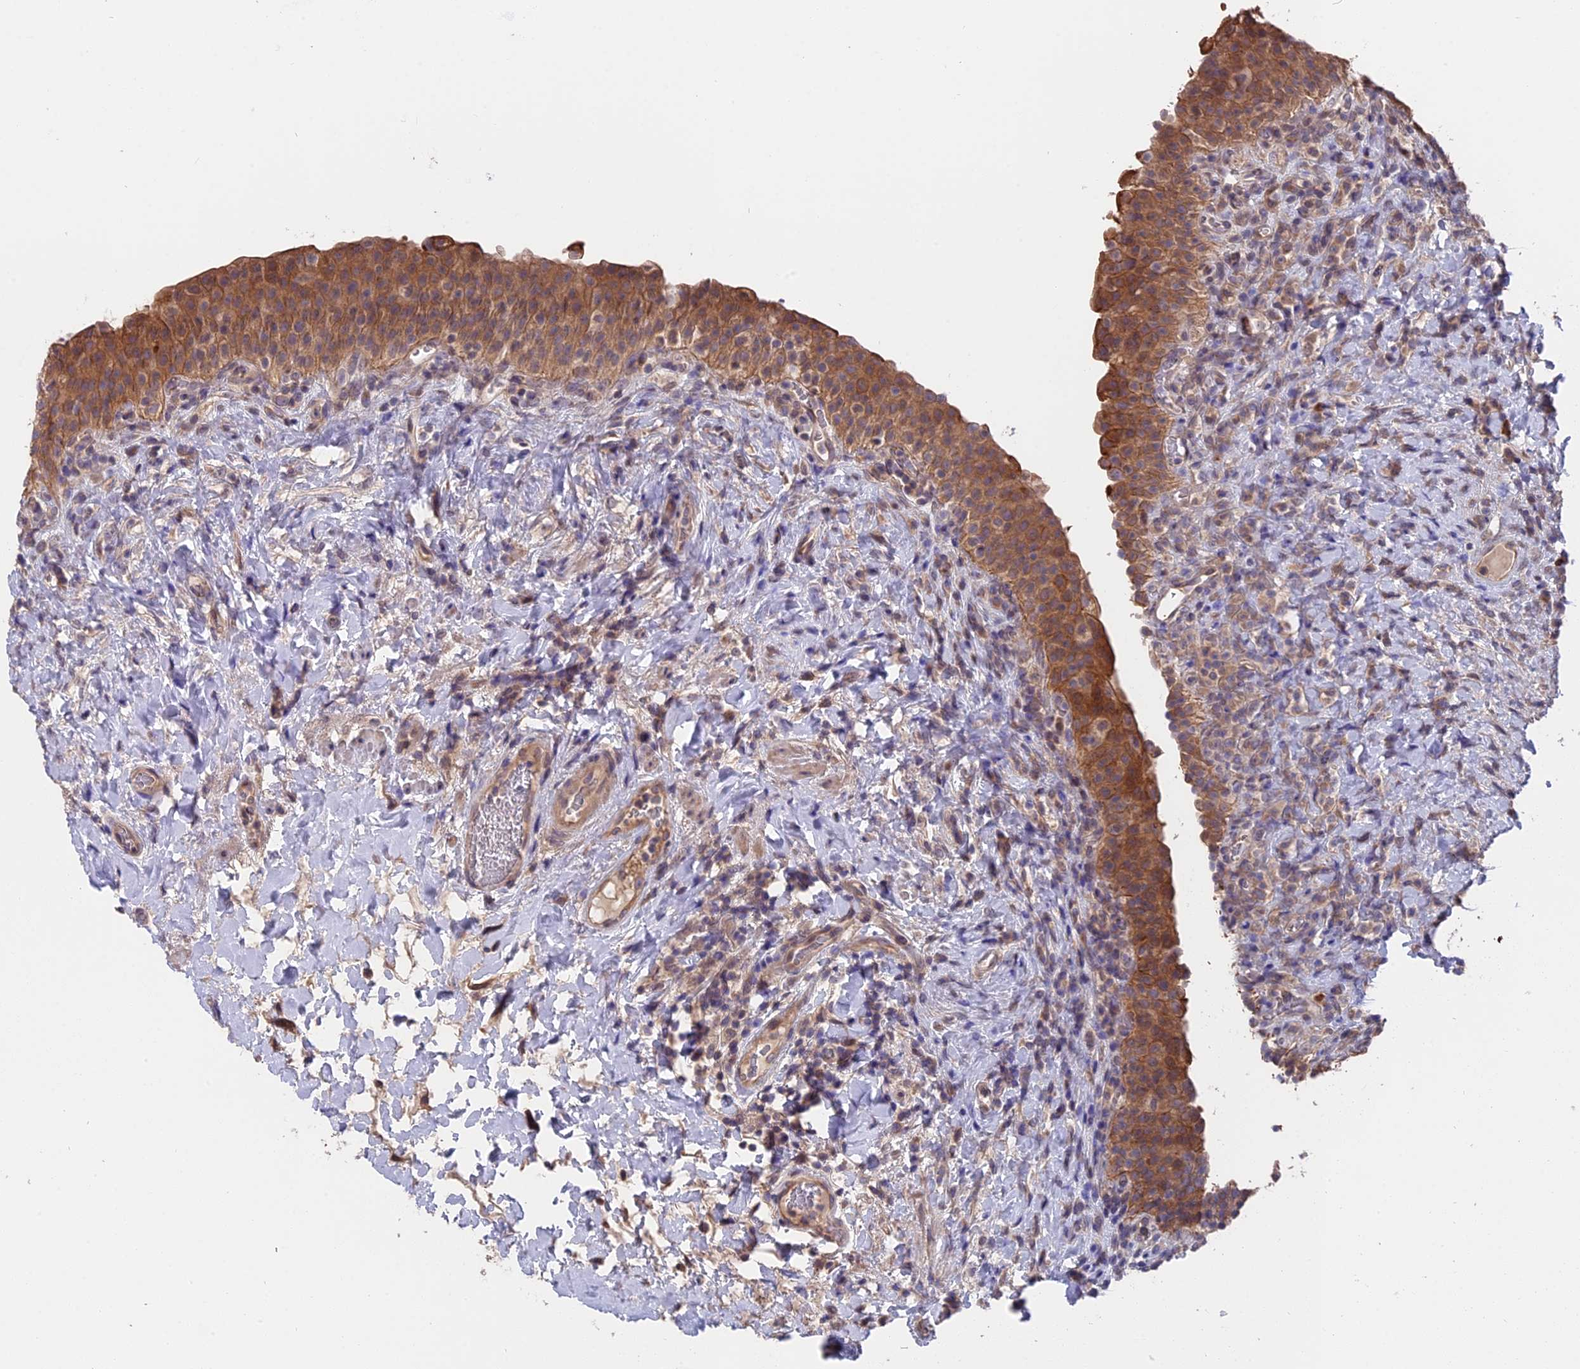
{"staining": {"intensity": "moderate", "quantity": ">75%", "location": "cytoplasmic/membranous"}, "tissue": "urinary bladder", "cell_type": "Urothelial cells", "image_type": "normal", "snomed": [{"axis": "morphology", "description": "Normal tissue, NOS"}, {"axis": "morphology", "description": "Inflammation, NOS"}, {"axis": "topography", "description": "Urinary bladder"}], "caption": "Protein staining of benign urinary bladder reveals moderate cytoplasmic/membranous positivity in approximately >75% of urothelial cells. Using DAB (brown) and hematoxylin (blue) stains, captured at high magnification using brightfield microscopy.", "gene": "ZCCHC2", "patient": {"sex": "male", "age": 64}}